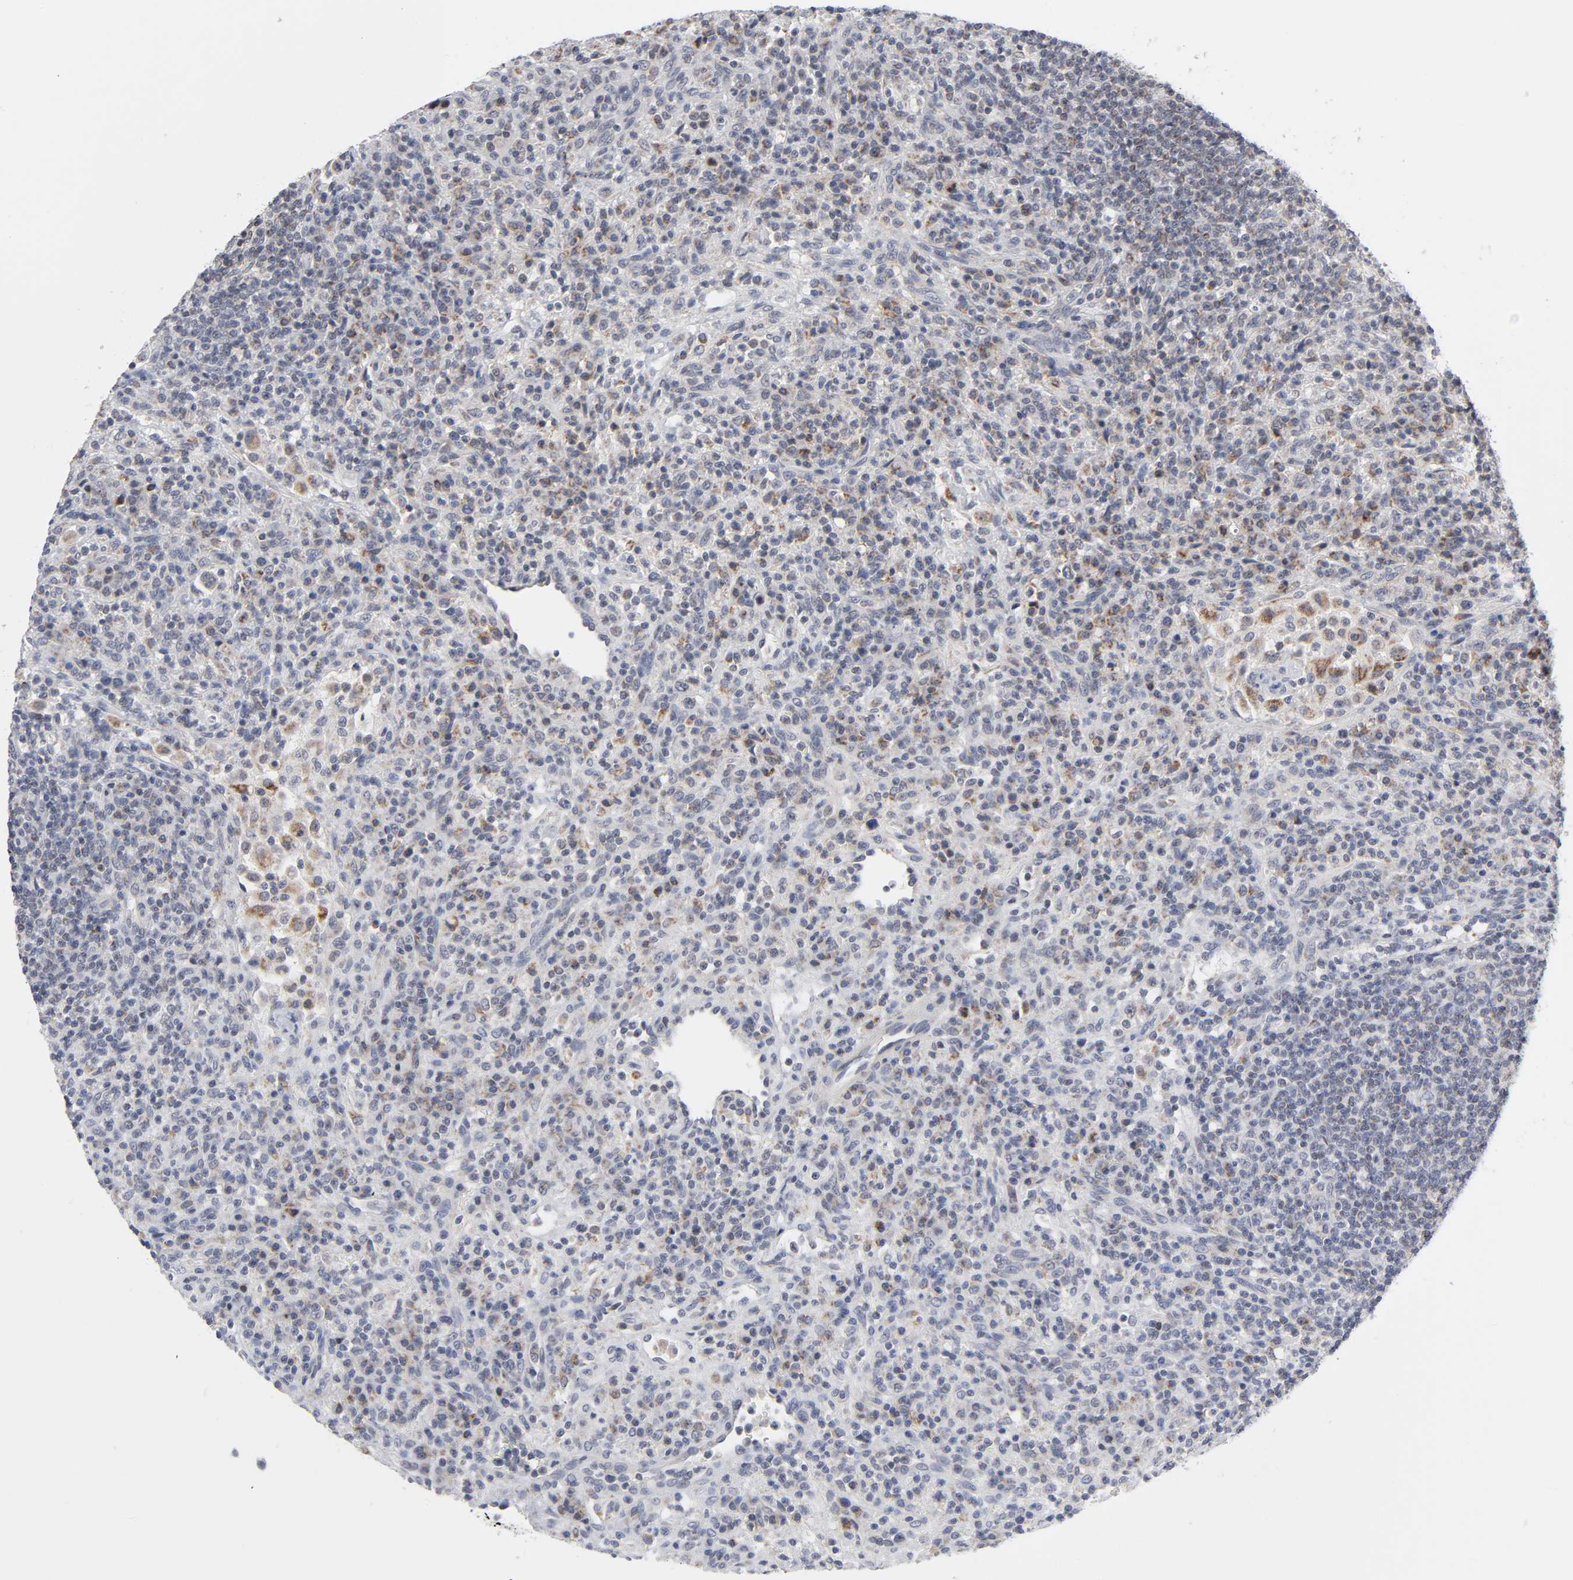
{"staining": {"intensity": "weak", "quantity": "25%-75%", "location": "cytoplasmic/membranous"}, "tissue": "lymphoma", "cell_type": "Tumor cells", "image_type": "cancer", "snomed": [{"axis": "morphology", "description": "Hodgkin's disease, NOS"}, {"axis": "topography", "description": "Lymph node"}], "caption": "Lymphoma tissue reveals weak cytoplasmic/membranous positivity in approximately 25%-75% of tumor cells The staining was performed using DAB (3,3'-diaminobenzidine), with brown indicating positive protein expression. Nuclei are stained blue with hematoxylin.", "gene": "AUH", "patient": {"sex": "male", "age": 65}}